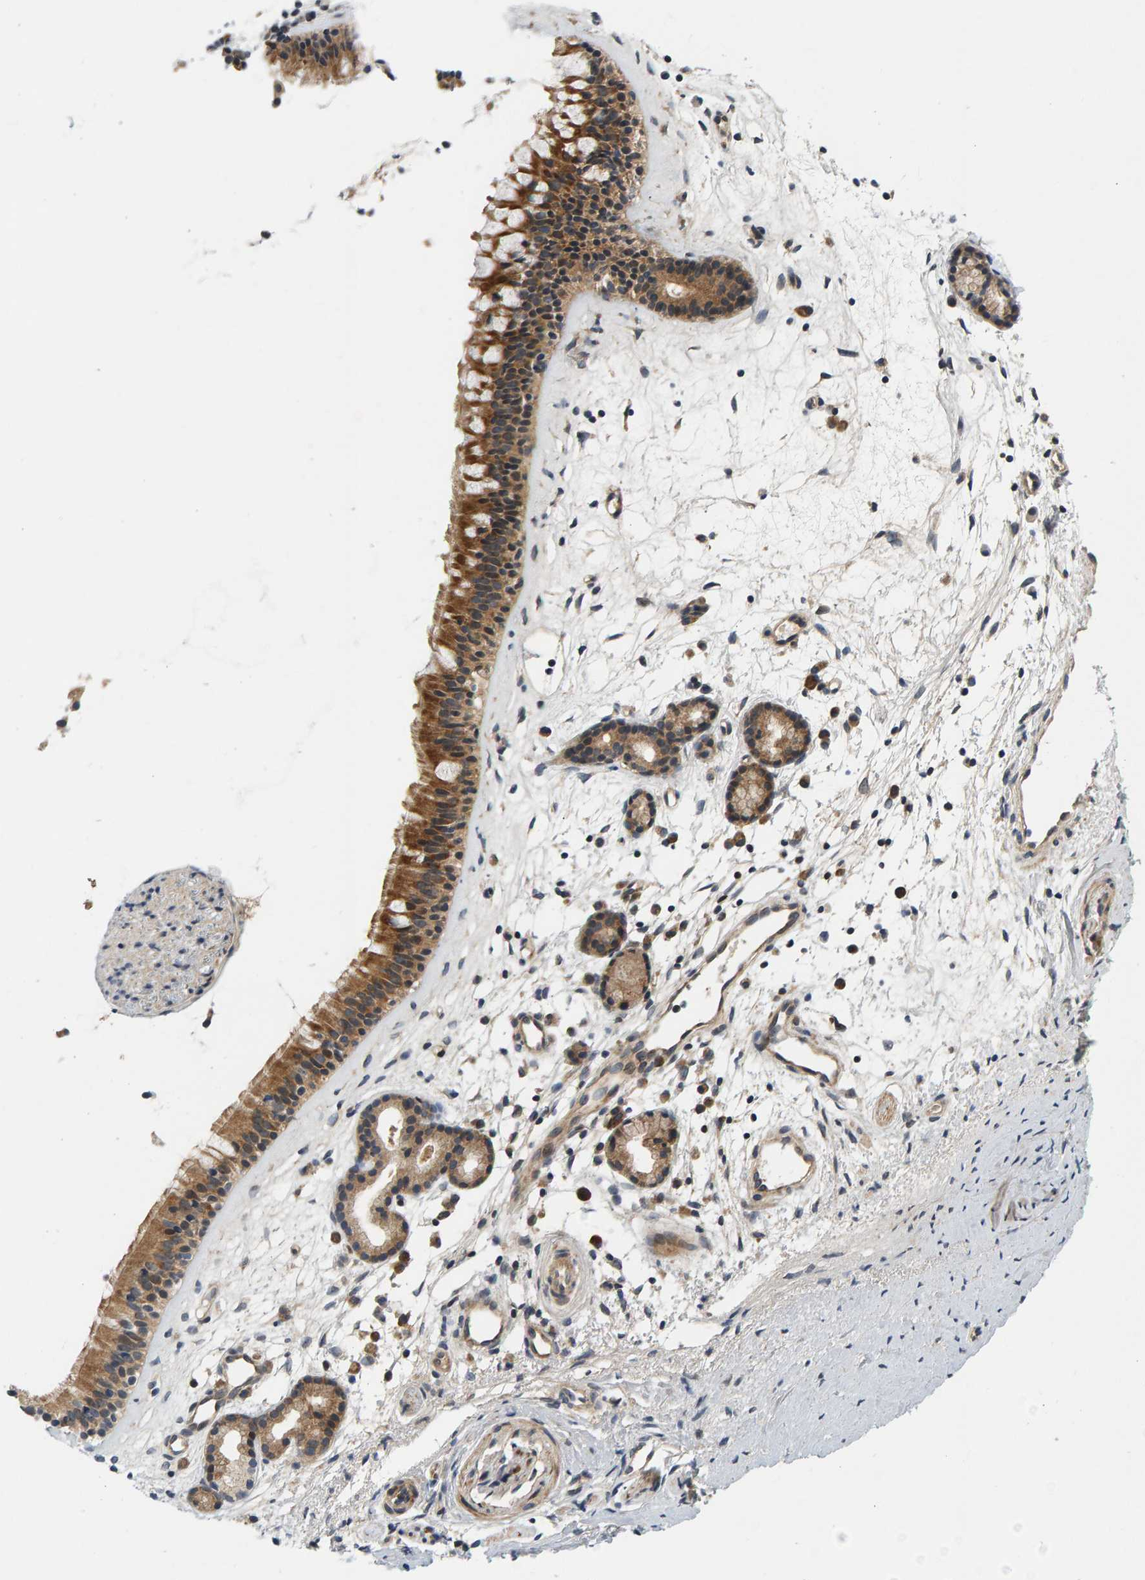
{"staining": {"intensity": "moderate", "quantity": ">75%", "location": "cytoplasmic/membranous"}, "tissue": "nasopharynx", "cell_type": "Respiratory epithelial cells", "image_type": "normal", "snomed": [{"axis": "morphology", "description": "Normal tissue, NOS"}, {"axis": "topography", "description": "Nasopharynx"}], "caption": "This is a photomicrograph of immunohistochemistry staining of unremarkable nasopharynx, which shows moderate positivity in the cytoplasmic/membranous of respiratory epithelial cells.", "gene": "BAHCC1", "patient": {"sex": "female", "age": 42}}